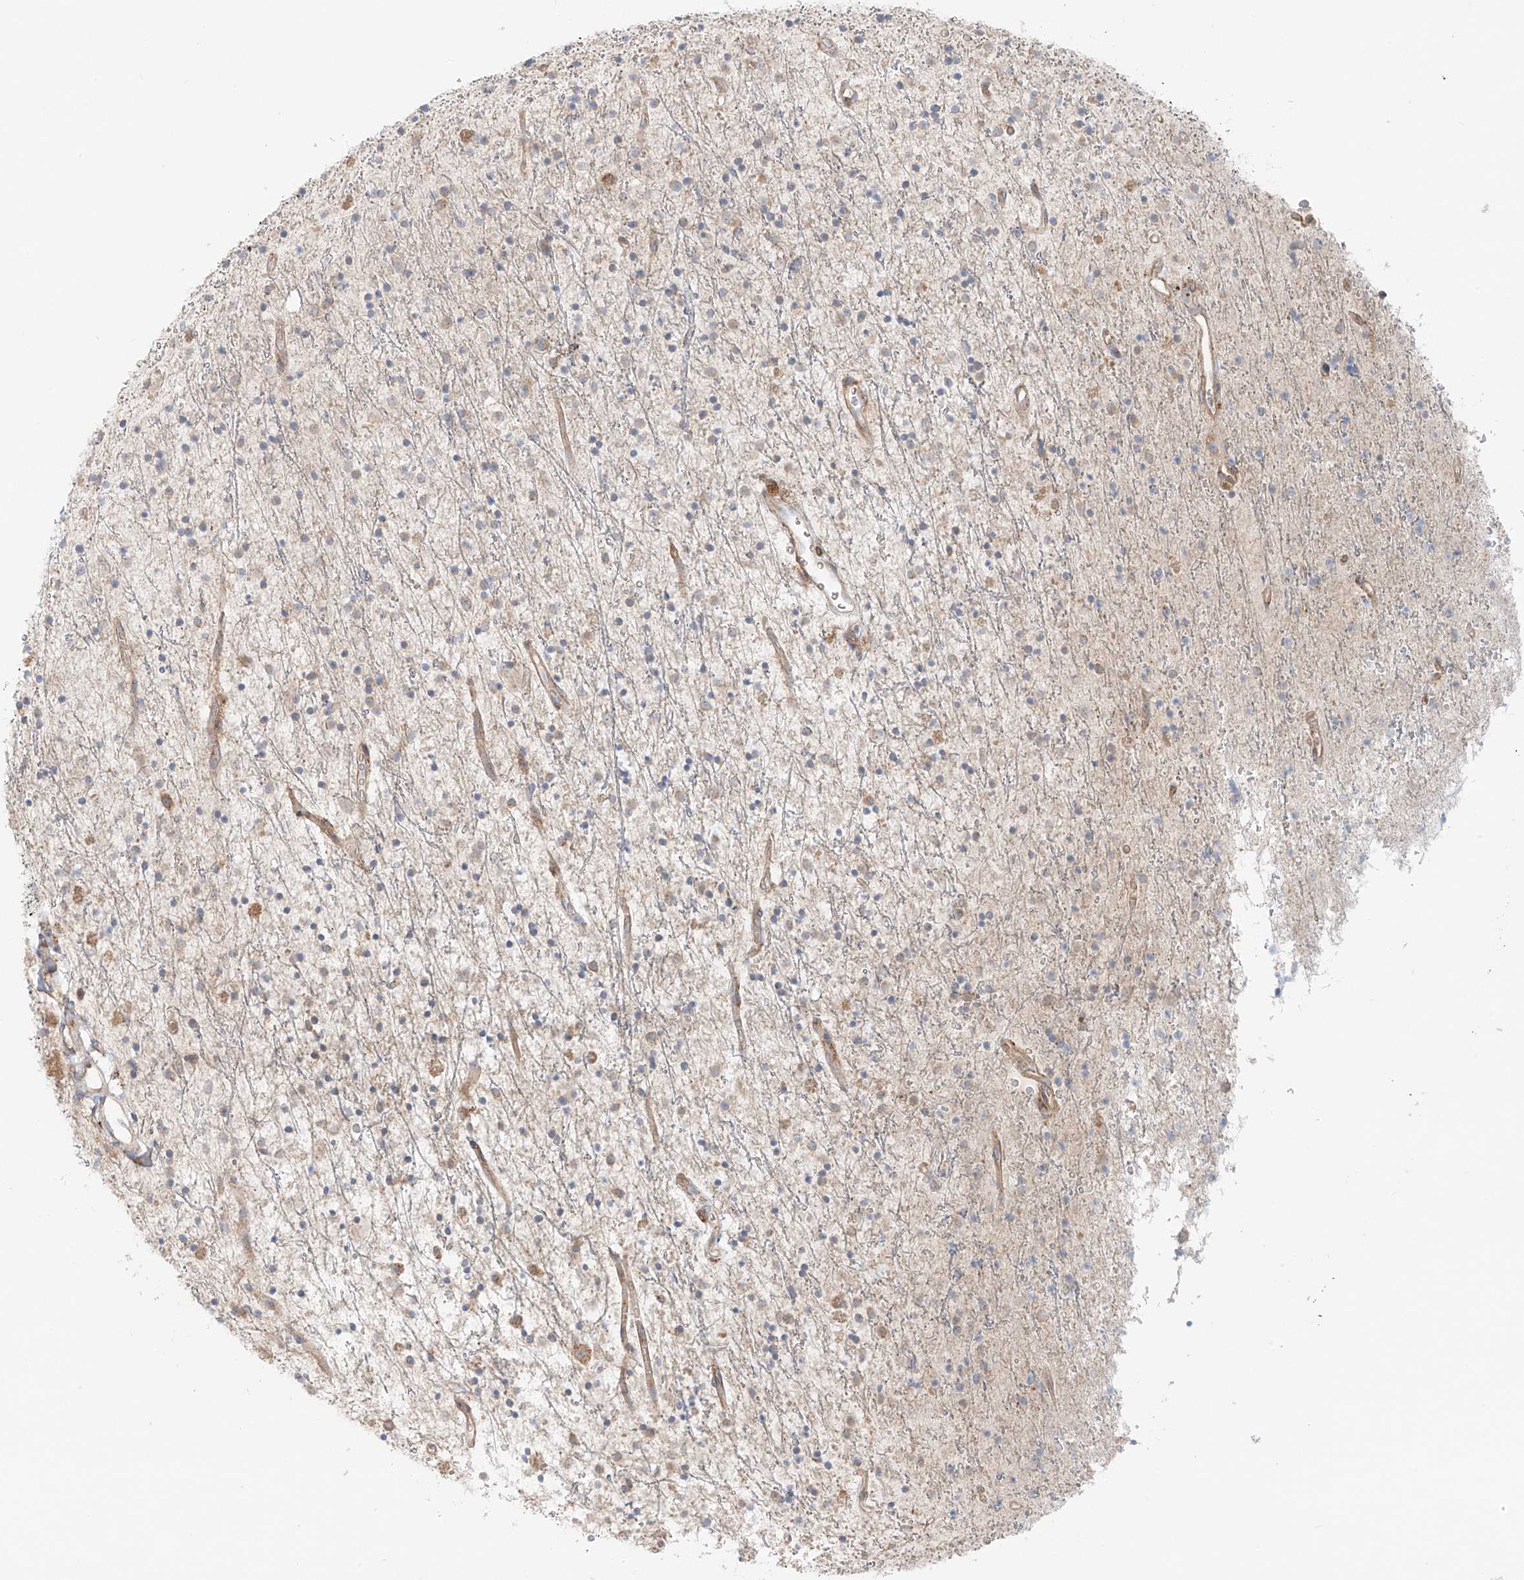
{"staining": {"intensity": "negative", "quantity": "none", "location": "none"}, "tissue": "glioma", "cell_type": "Tumor cells", "image_type": "cancer", "snomed": [{"axis": "morphology", "description": "Glioma, malignant, High grade"}, {"axis": "topography", "description": "Brain"}], "caption": "The immunohistochemistry image has no significant positivity in tumor cells of glioma tissue. (DAB immunohistochemistry (IHC), high magnification).", "gene": "EIPR1", "patient": {"sex": "male", "age": 34}}